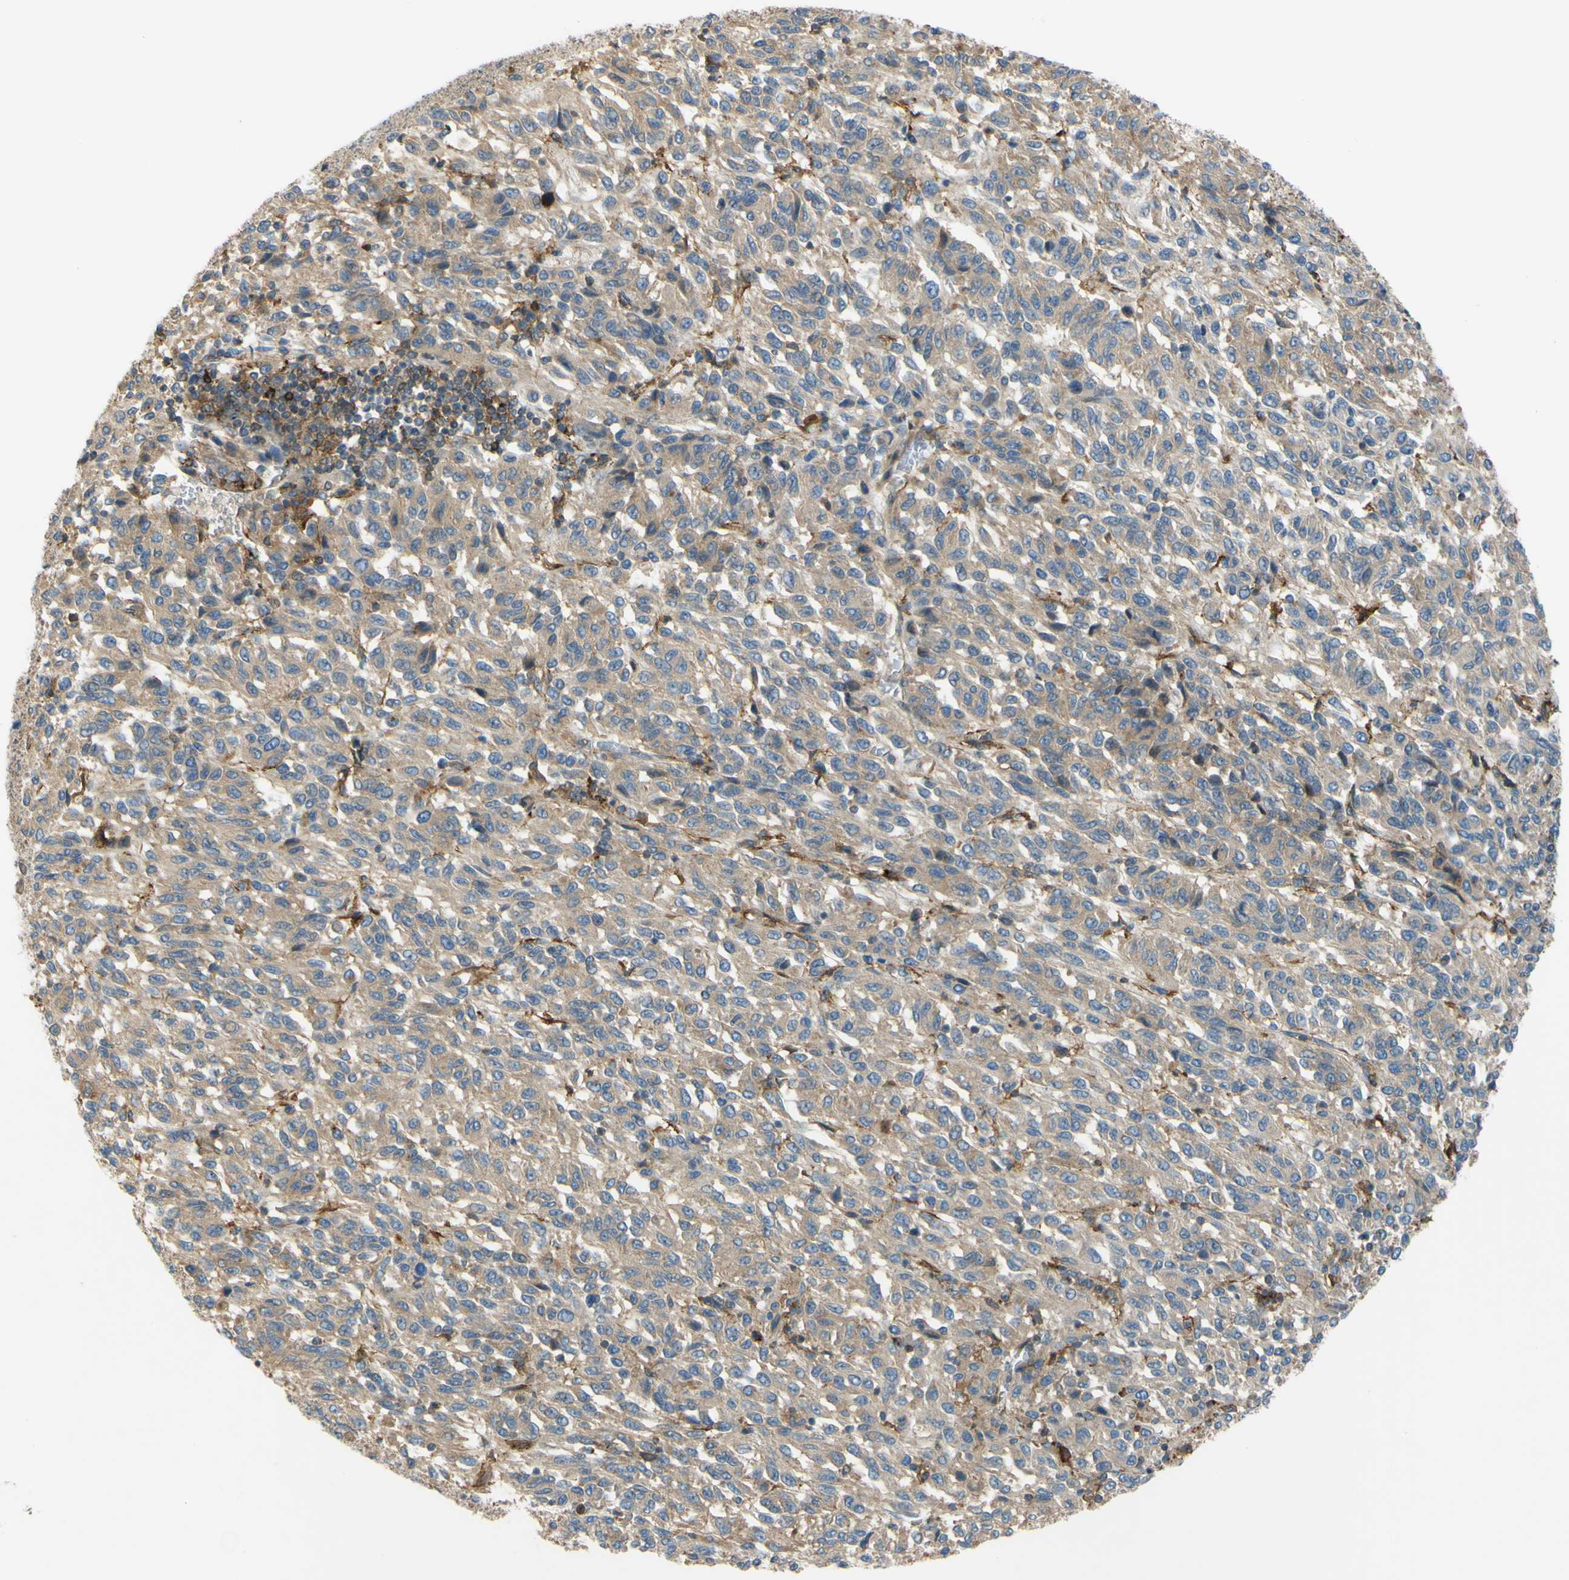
{"staining": {"intensity": "weak", "quantity": ">75%", "location": "cytoplasmic/membranous"}, "tissue": "melanoma", "cell_type": "Tumor cells", "image_type": "cancer", "snomed": [{"axis": "morphology", "description": "Malignant melanoma, Metastatic site"}, {"axis": "topography", "description": "Lung"}], "caption": "This histopathology image reveals immunohistochemistry staining of human malignant melanoma (metastatic site), with low weak cytoplasmic/membranous positivity in about >75% of tumor cells.", "gene": "POR", "patient": {"sex": "male", "age": 64}}